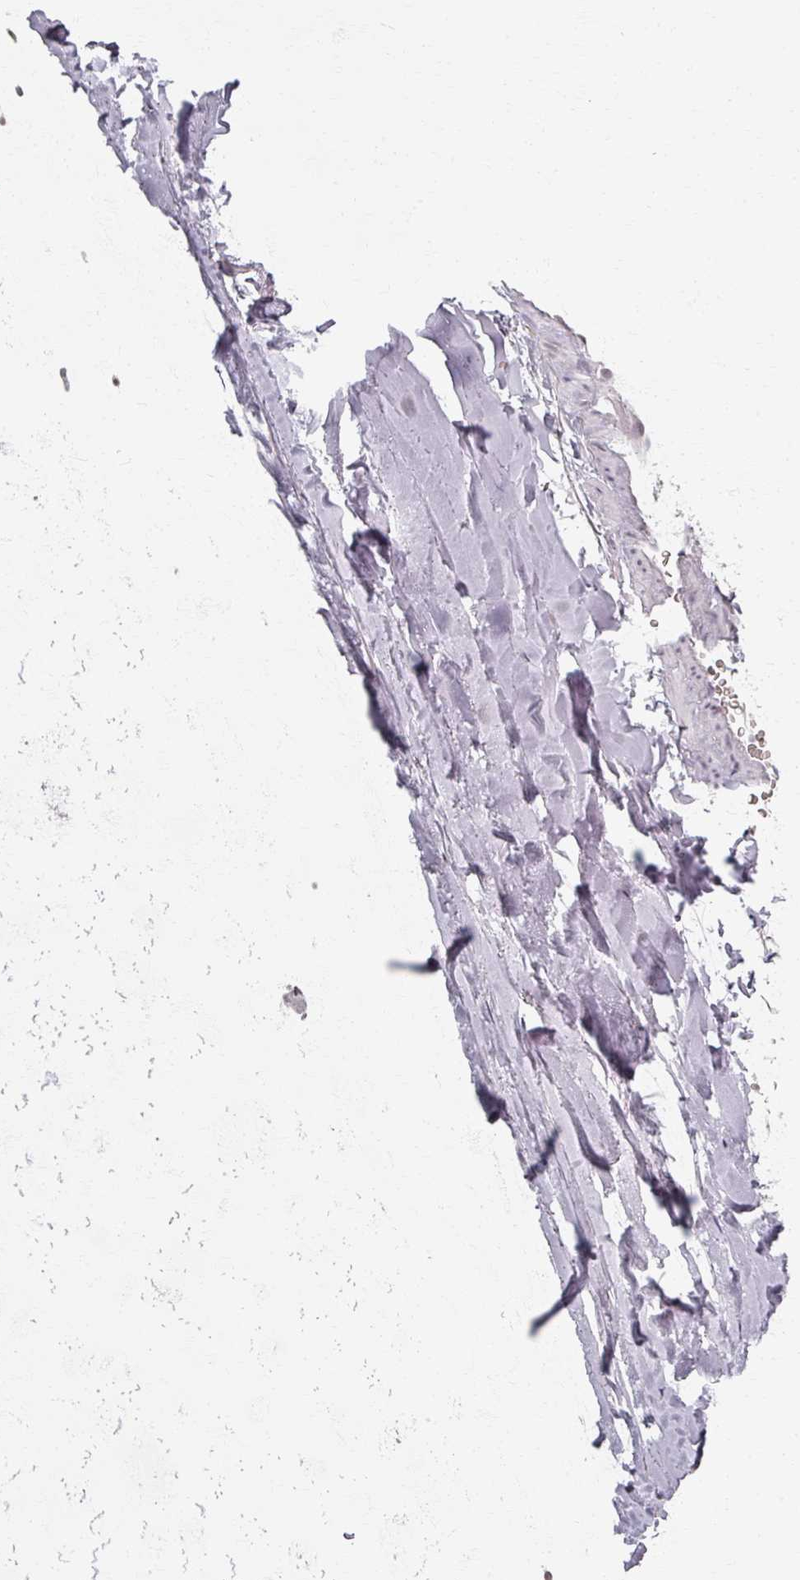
{"staining": {"intensity": "negative", "quantity": "none", "location": "none"}, "tissue": "soft tissue", "cell_type": "Fibroblasts", "image_type": "normal", "snomed": [{"axis": "morphology", "description": "Normal tissue, NOS"}, {"axis": "morphology", "description": "Squamous cell carcinoma, NOS"}, {"axis": "topography", "description": "Bronchus"}, {"axis": "topography", "description": "Lung"}], "caption": "Protein analysis of unremarkable soft tissue demonstrates no significant expression in fibroblasts. (DAB (3,3'-diaminobenzidine) immunohistochemistry, high magnification).", "gene": "RIPOR3", "patient": {"sex": "female", "age": 70}}